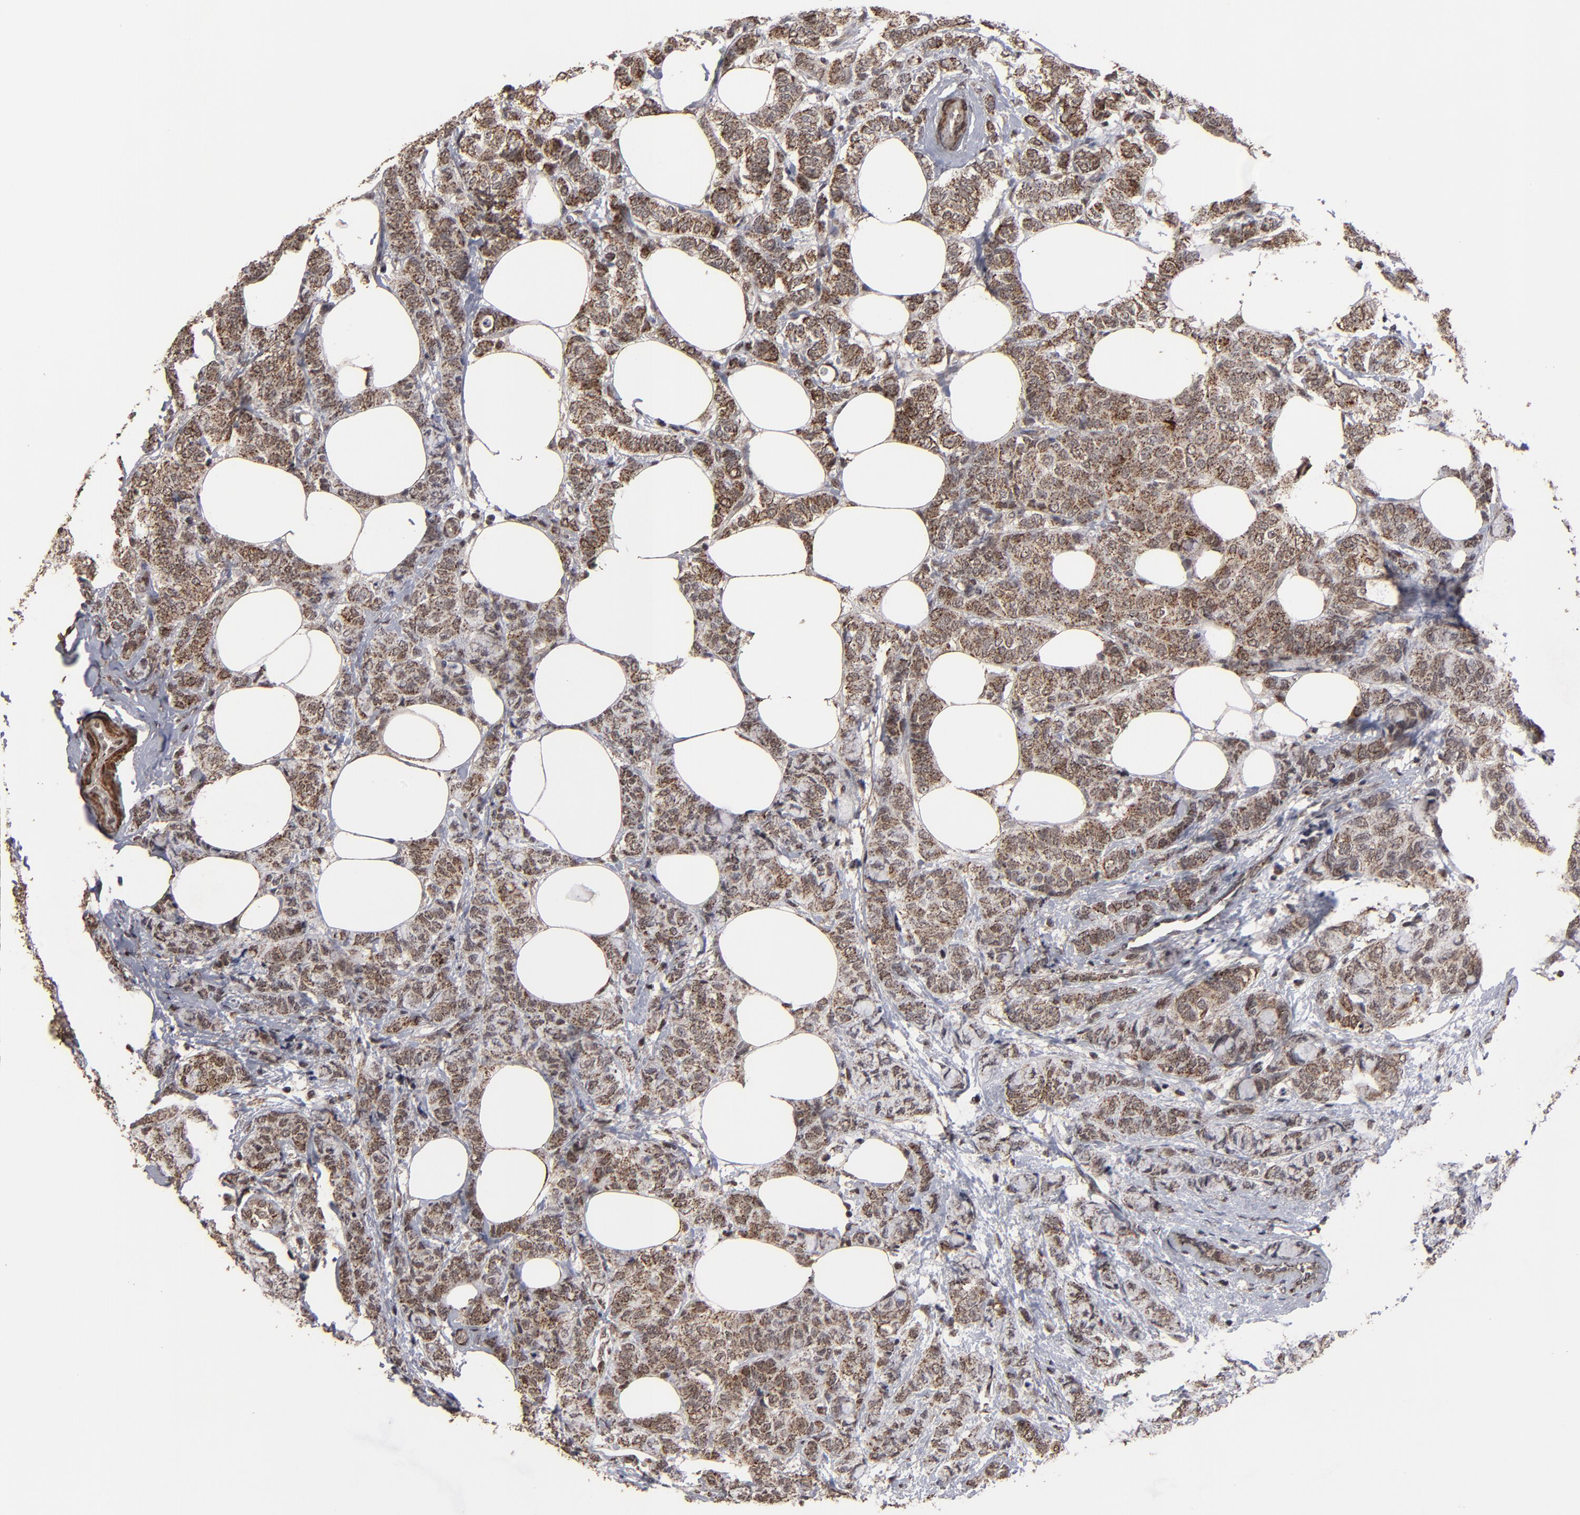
{"staining": {"intensity": "moderate", "quantity": ">75%", "location": "cytoplasmic/membranous"}, "tissue": "breast cancer", "cell_type": "Tumor cells", "image_type": "cancer", "snomed": [{"axis": "morphology", "description": "Lobular carcinoma"}, {"axis": "topography", "description": "Breast"}], "caption": "Lobular carcinoma (breast) was stained to show a protein in brown. There is medium levels of moderate cytoplasmic/membranous positivity in about >75% of tumor cells.", "gene": "BNIP3", "patient": {"sex": "female", "age": 60}}